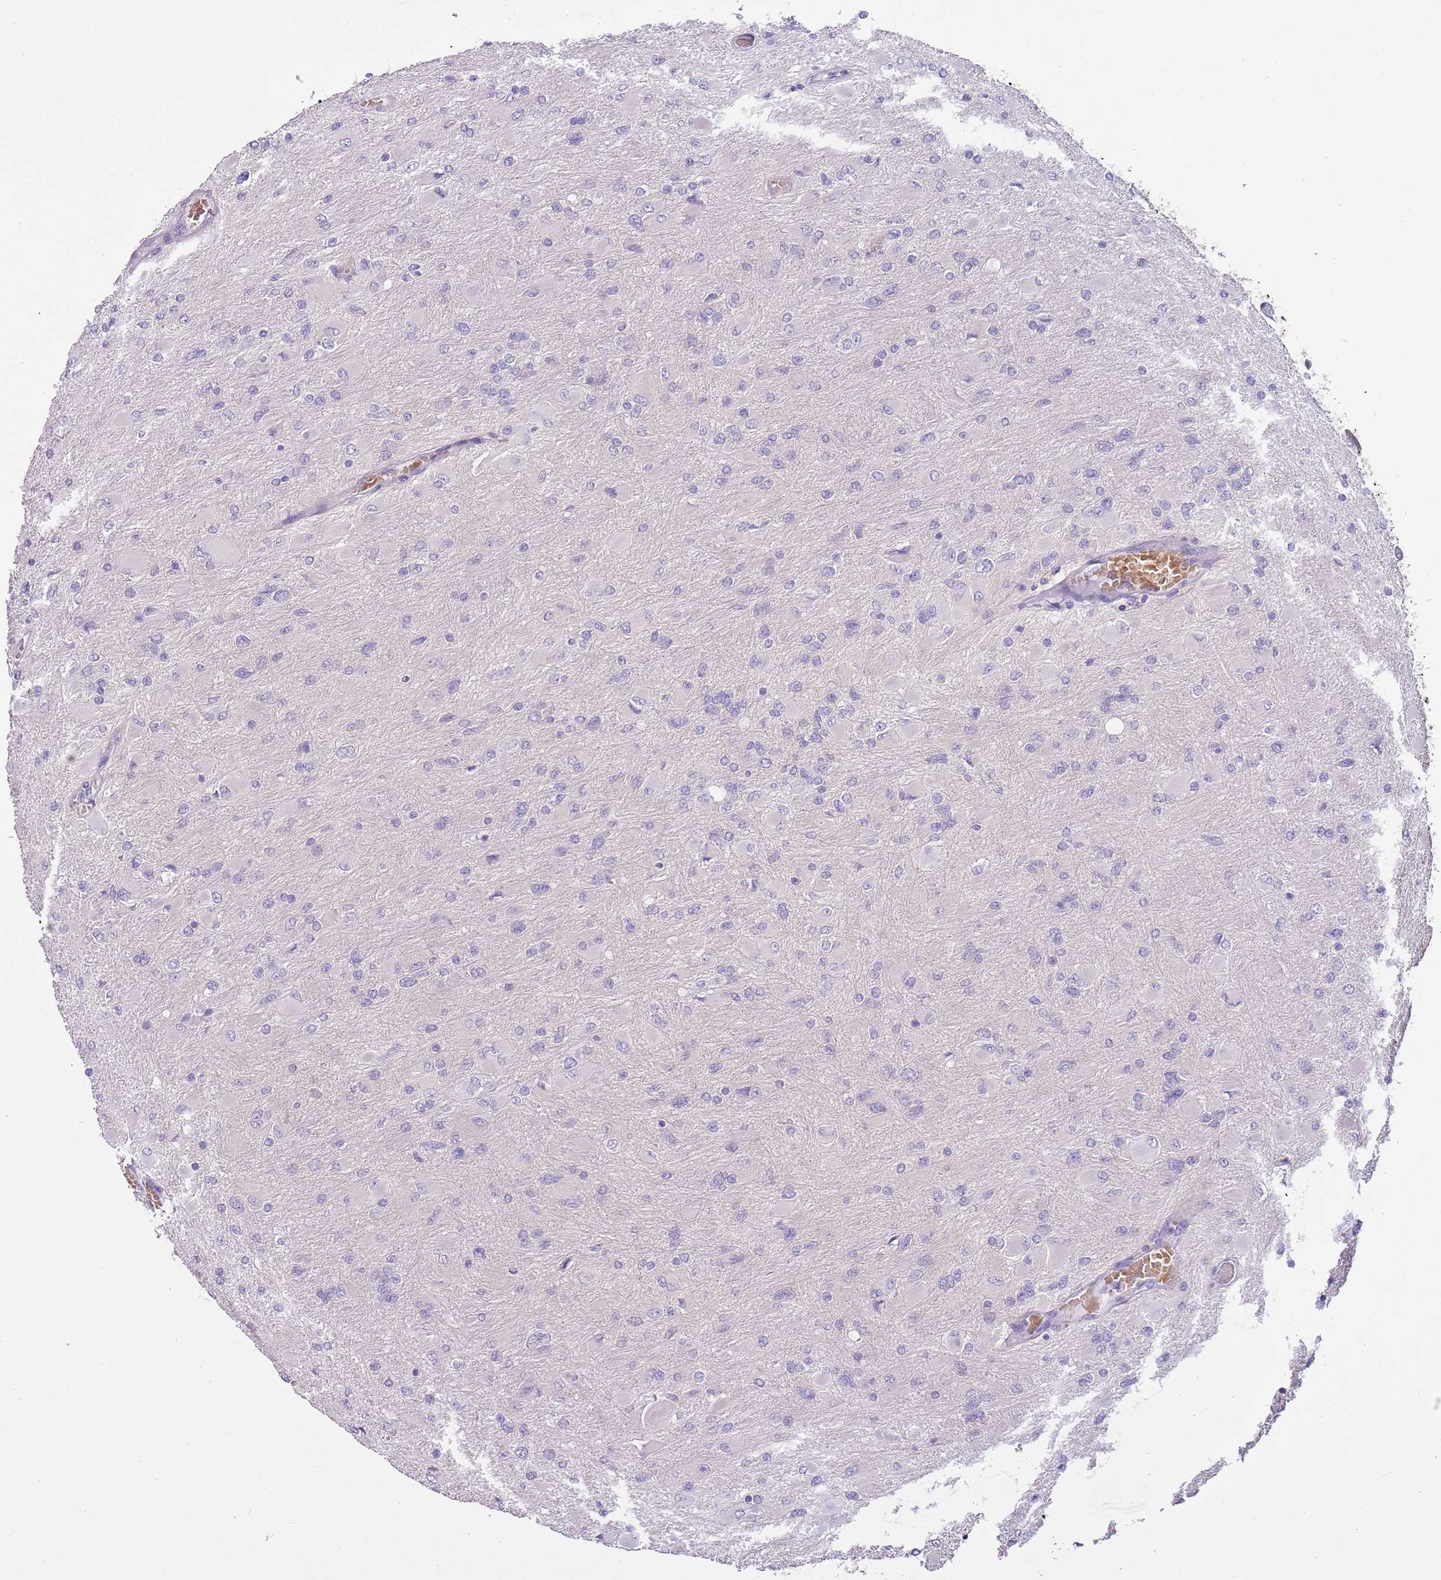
{"staining": {"intensity": "negative", "quantity": "none", "location": "none"}, "tissue": "glioma", "cell_type": "Tumor cells", "image_type": "cancer", "snomed": [{"axis": "morphology", "description": "Glioma, malignant, High grade"}, {"axis": "topography", "description": "Cerebral cortex"}], "caption": "IHC micrograph of human high-grade glioma (malignant) stained for a protein (brown), which exhibits no expression in tumor cells.", "gene": "CFAP73", "patient": {"sex": "female", "age": 36}}